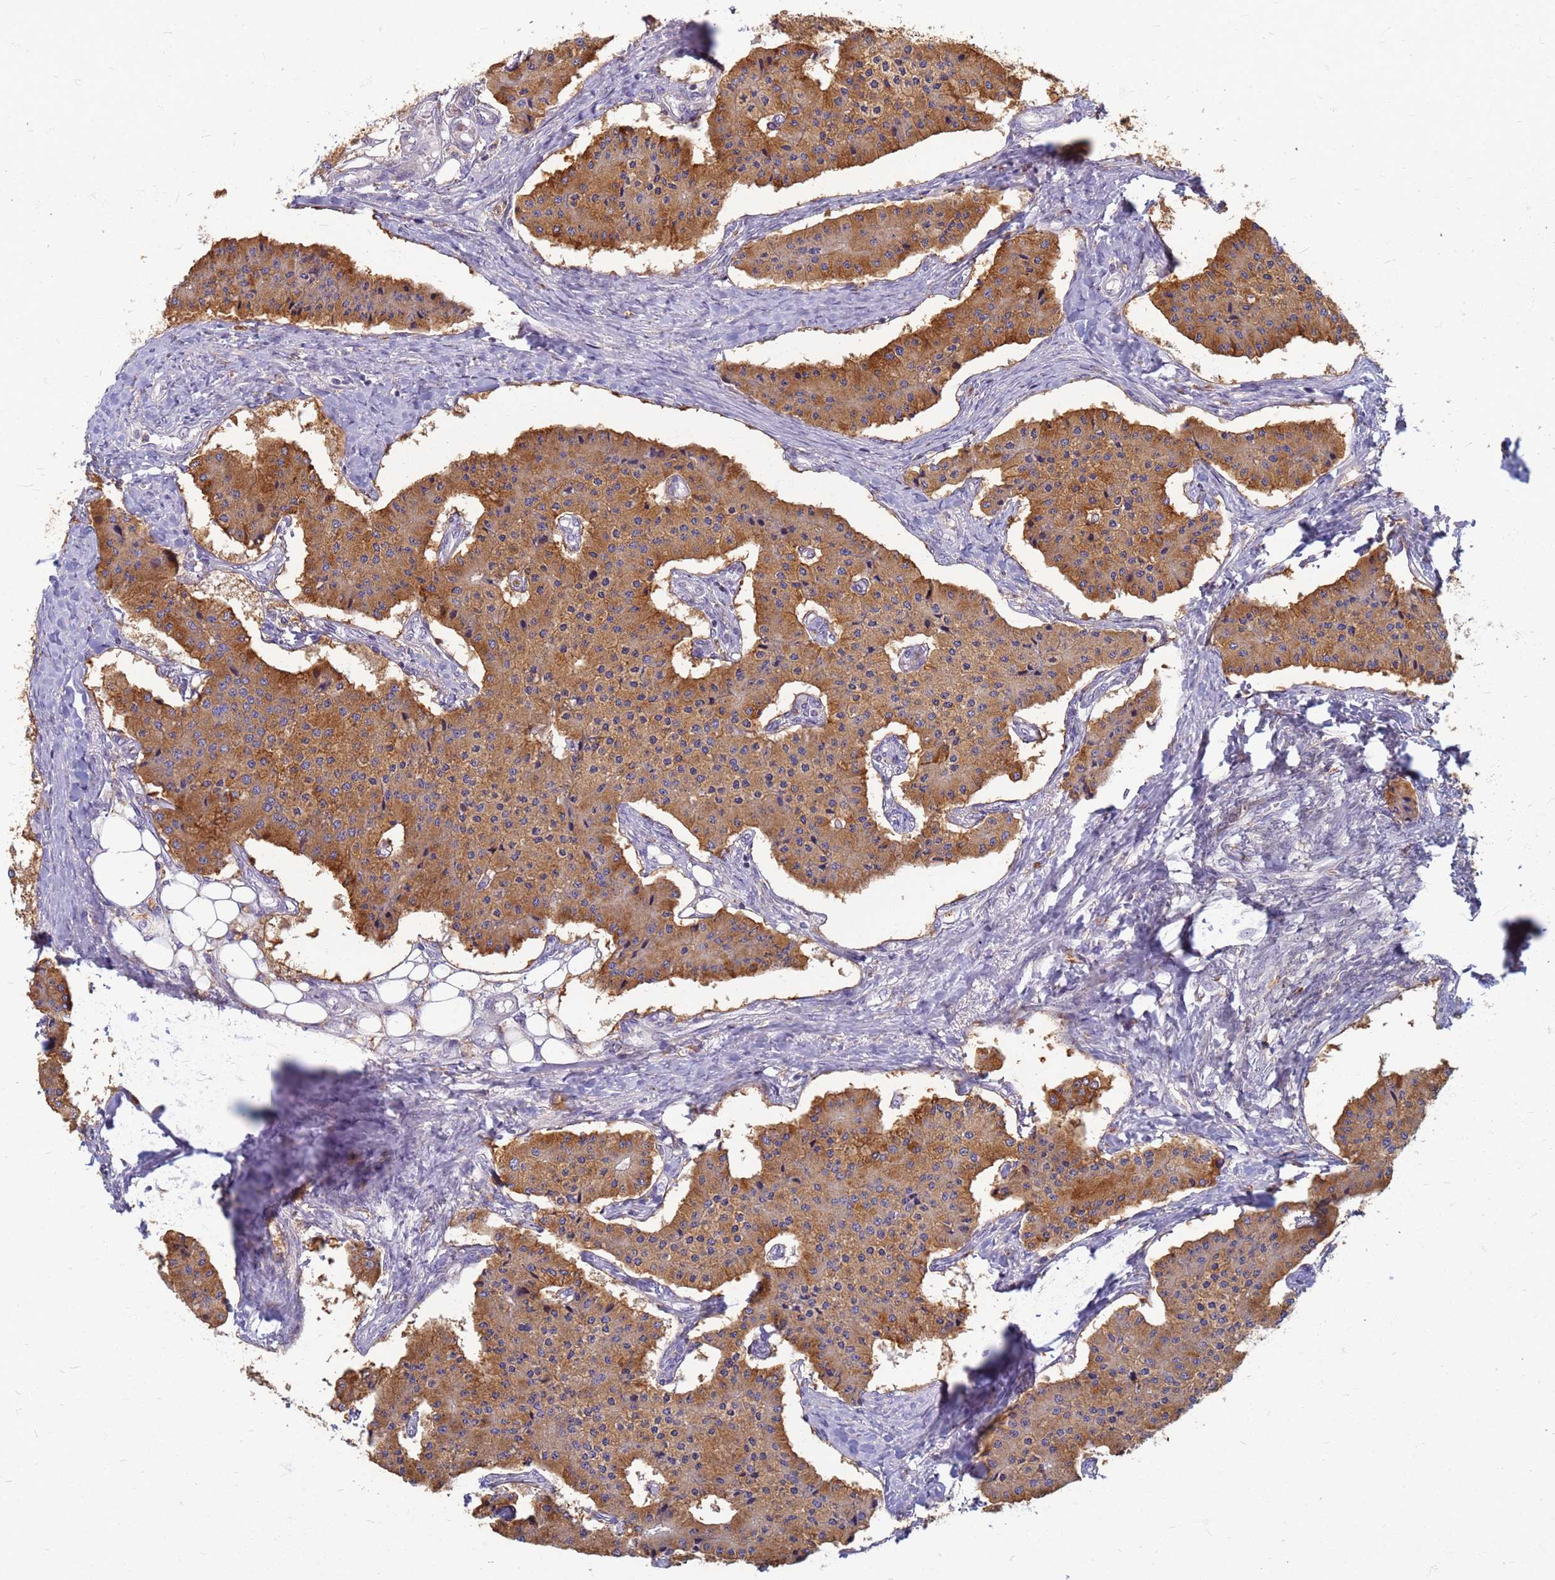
{"staining": {"intensity": "moderate", "quantity": ">75%", "location": "cytoplasmic/membranous"}, "tissue": "carcinoid", "cell_type": "Tumor cells", "image_type": "cancer", "snomed": [{"axis": "morphology", "description": "Carcinoid, malignant, NOS"}, {"axis": "topography", "description": "Colon"}], "caption": "Immunohistochemical staining of human carcinoid (malignant) shows medium levels of moderate cytoplasmic/membranous staining in about >75% of tumor cells.", "gene": "ATP6V1E1", "patient": {"sex": "female", "age": 52}}